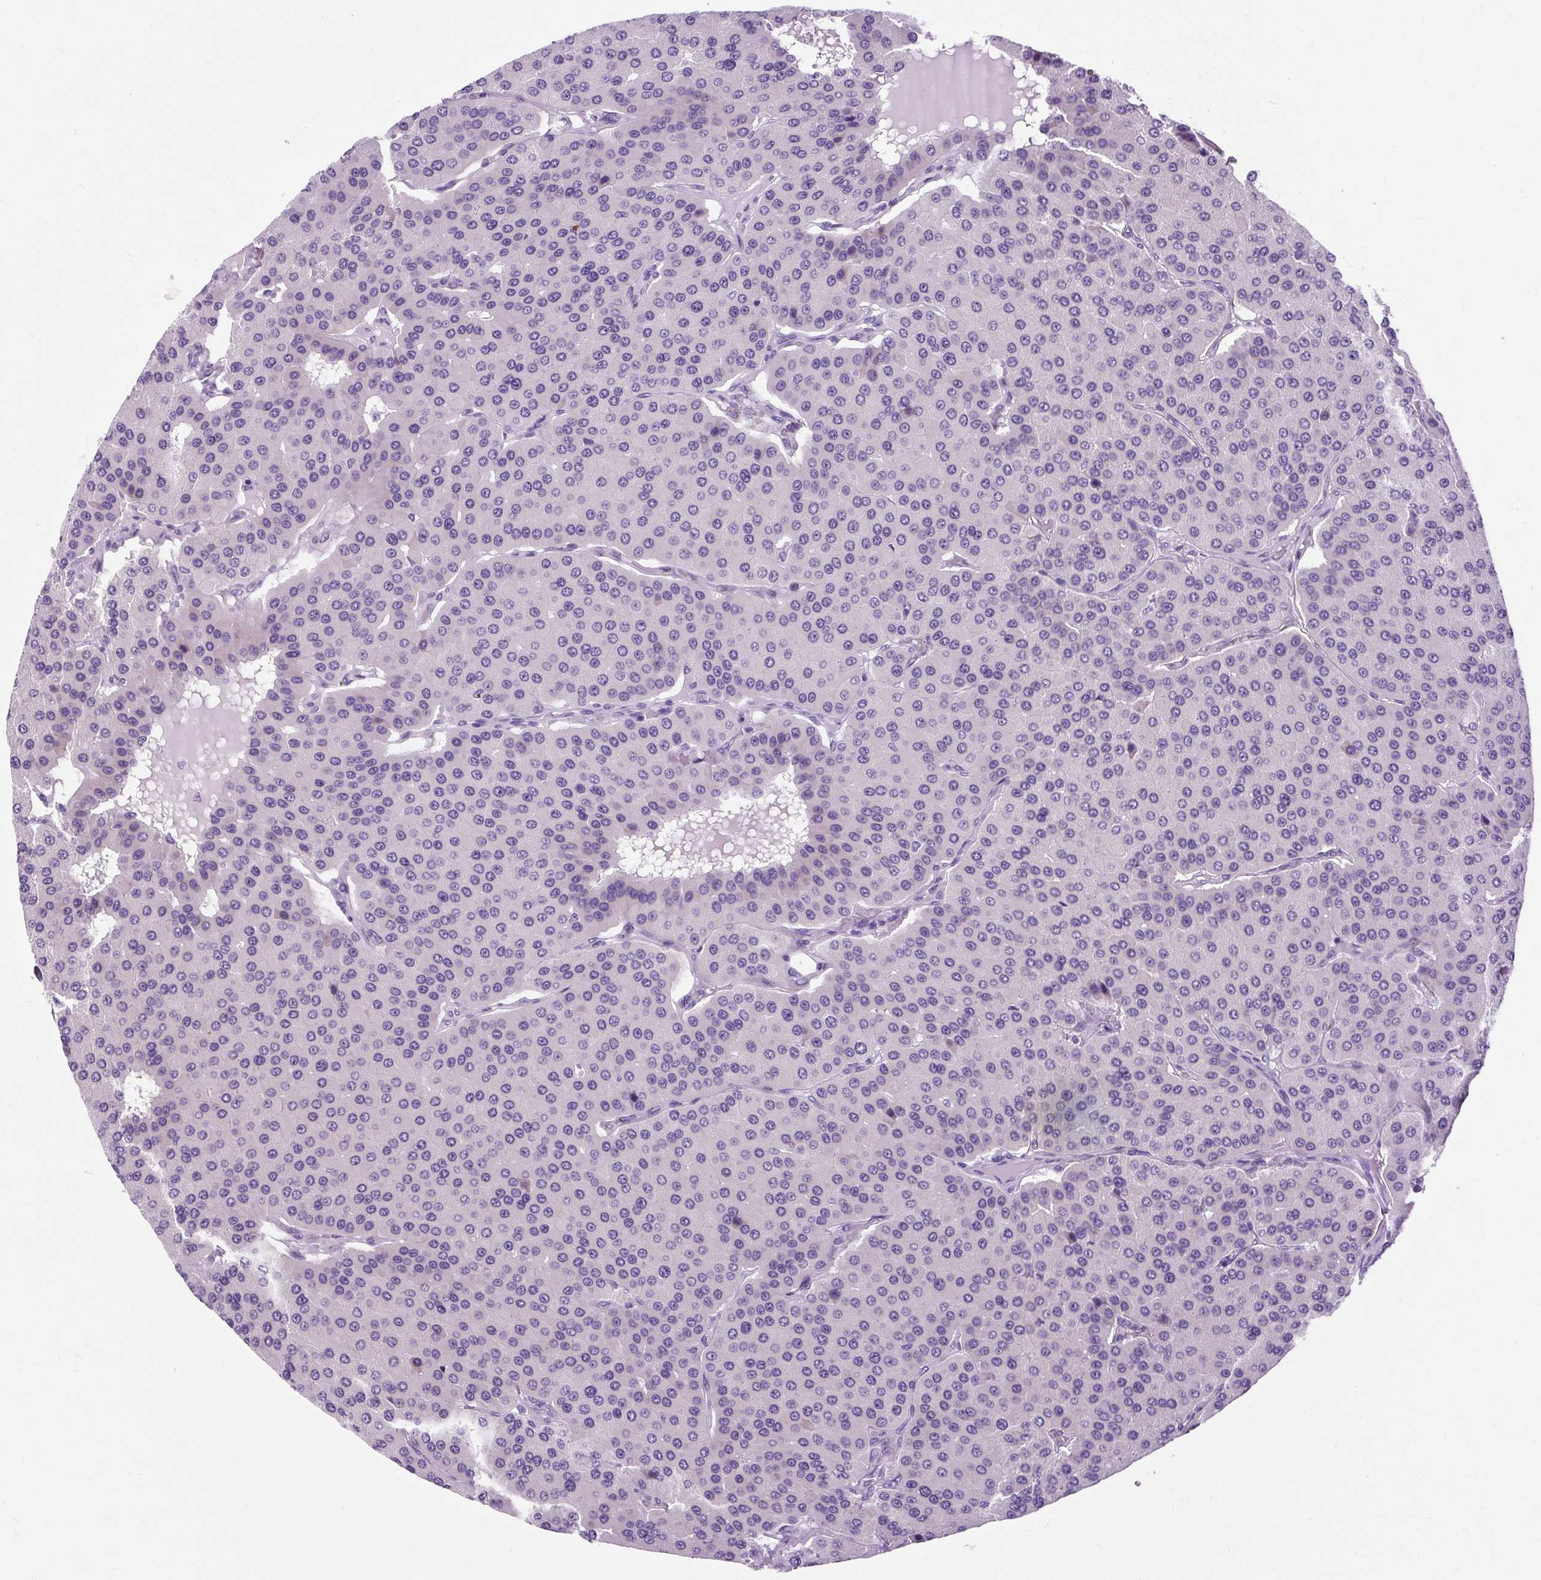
{"staining": {"intensity": "negative", "quantity": "none", "location": "none"}, "tissue": "parathyroid gland", "cell_type": "Glandular cells", "image_type": "normal", "snomed": [{"axis": "morphology", "description": "Normal tissue, NOS"}, {"axis": "morphology", "description": "Adenoma, NOS"}, {"axis": "topography", "description": "Parathyroid gland"}], "caption": "Immunohistochemistry (IHC) of unremarkable parathyroid gland reveals no expression in glandular cells.", "gene": "B3GNT4", "patient": {"sex": "female", "age": 86}}